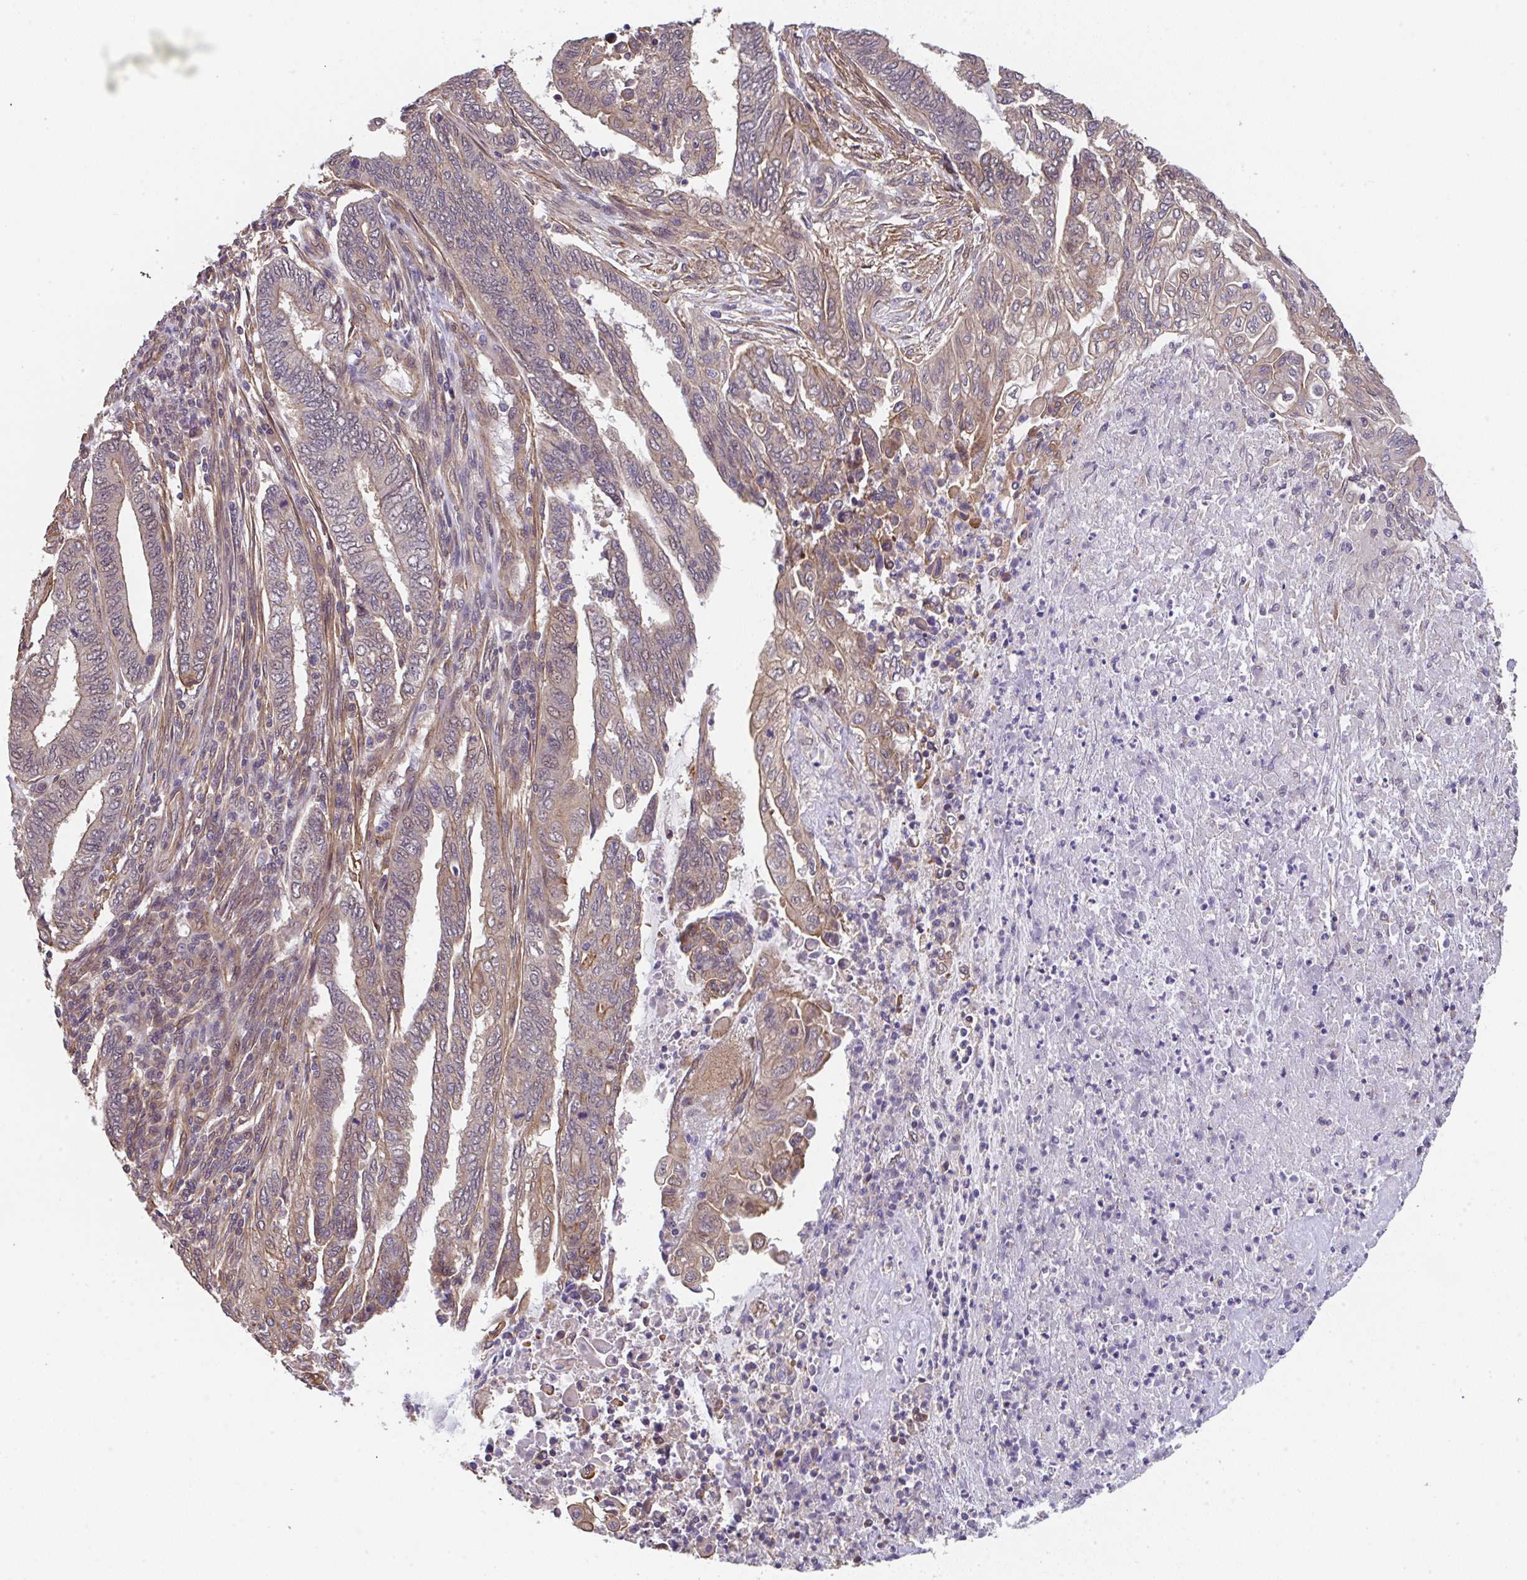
{"staining": {"intensity": "weak", "quantity": ">75%", "location": "cytoplasmic/membranous"}, "tissue": "endometrial cancer", "cell_type": "Tumor cells", "image_type": "cancer", "snomed": [{"axis": "morphology", "description": "Adenocarcinoma, NOS"}, {"axis": "topography", "description": "Uterus"}, {"axis": "topography", "description": "Endometrium"}], "caption": "Approximately >75% of tumor cells in human adenocarcinoma (endometrial) exhibit weak cytoplasmic/membranous protein staining as visualized by brown immunohistochemical staining.", "gene": "ZNF696", "patient": {"sex": "female", "age": 70}}